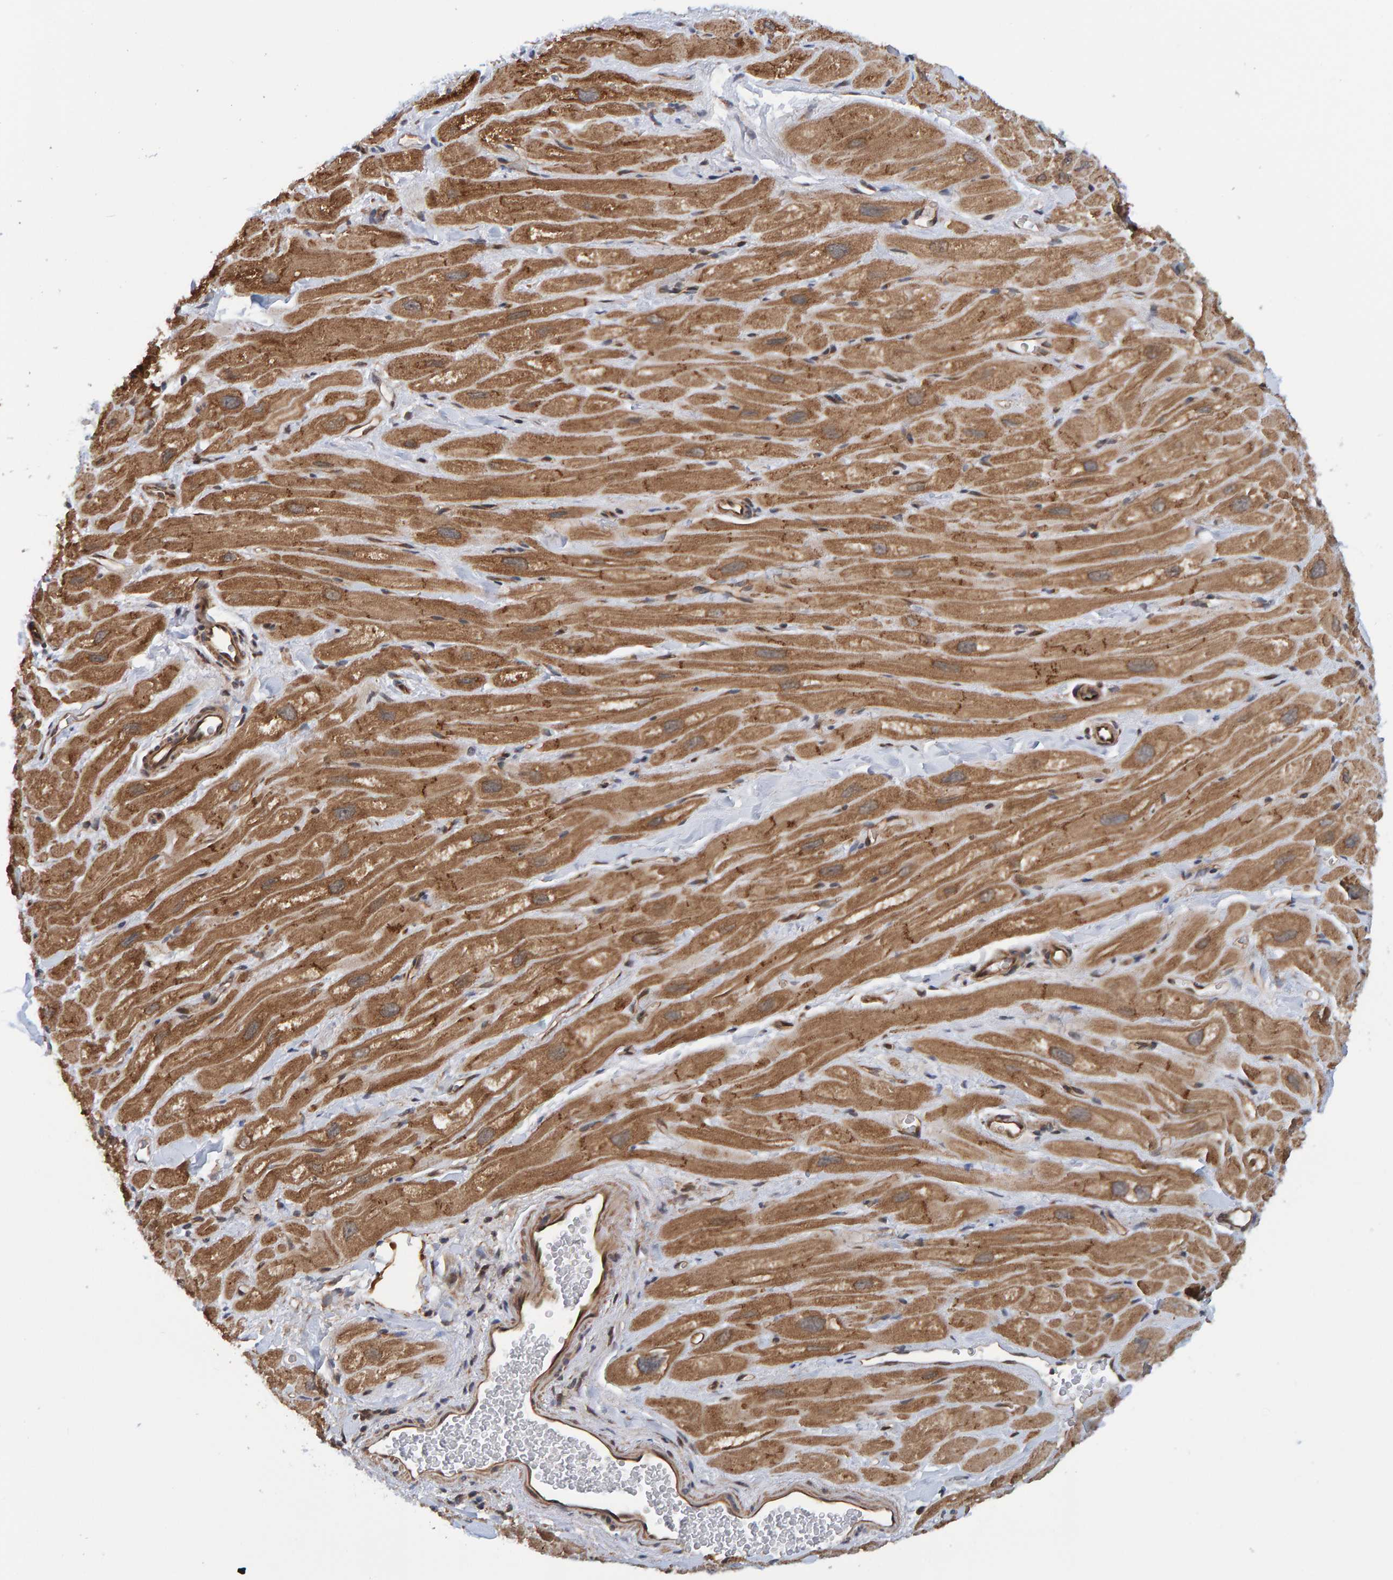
{"staining": {"intensity": "moderate", "quantity": ">75%", "location": "cytoplasmic/membranous"}, "tissue": "heart muscle", "cell_type": "Cardiomyocytes", "image_type": "normal", "snomed": [{"axis": "morphology", "description": "Normal tissue, NOS"}, {"axis": "topography", "description": "Heart"}], "caption": "The photomicrograph demonstrates immunohistochemical staining of normal heart muscle. There is moderate cytoplasmic/membranous positivity is seen in about >75% of cardiomyocytes.", "gene": "SCRN2", "patient": {"sex": "male", "age": 49}}